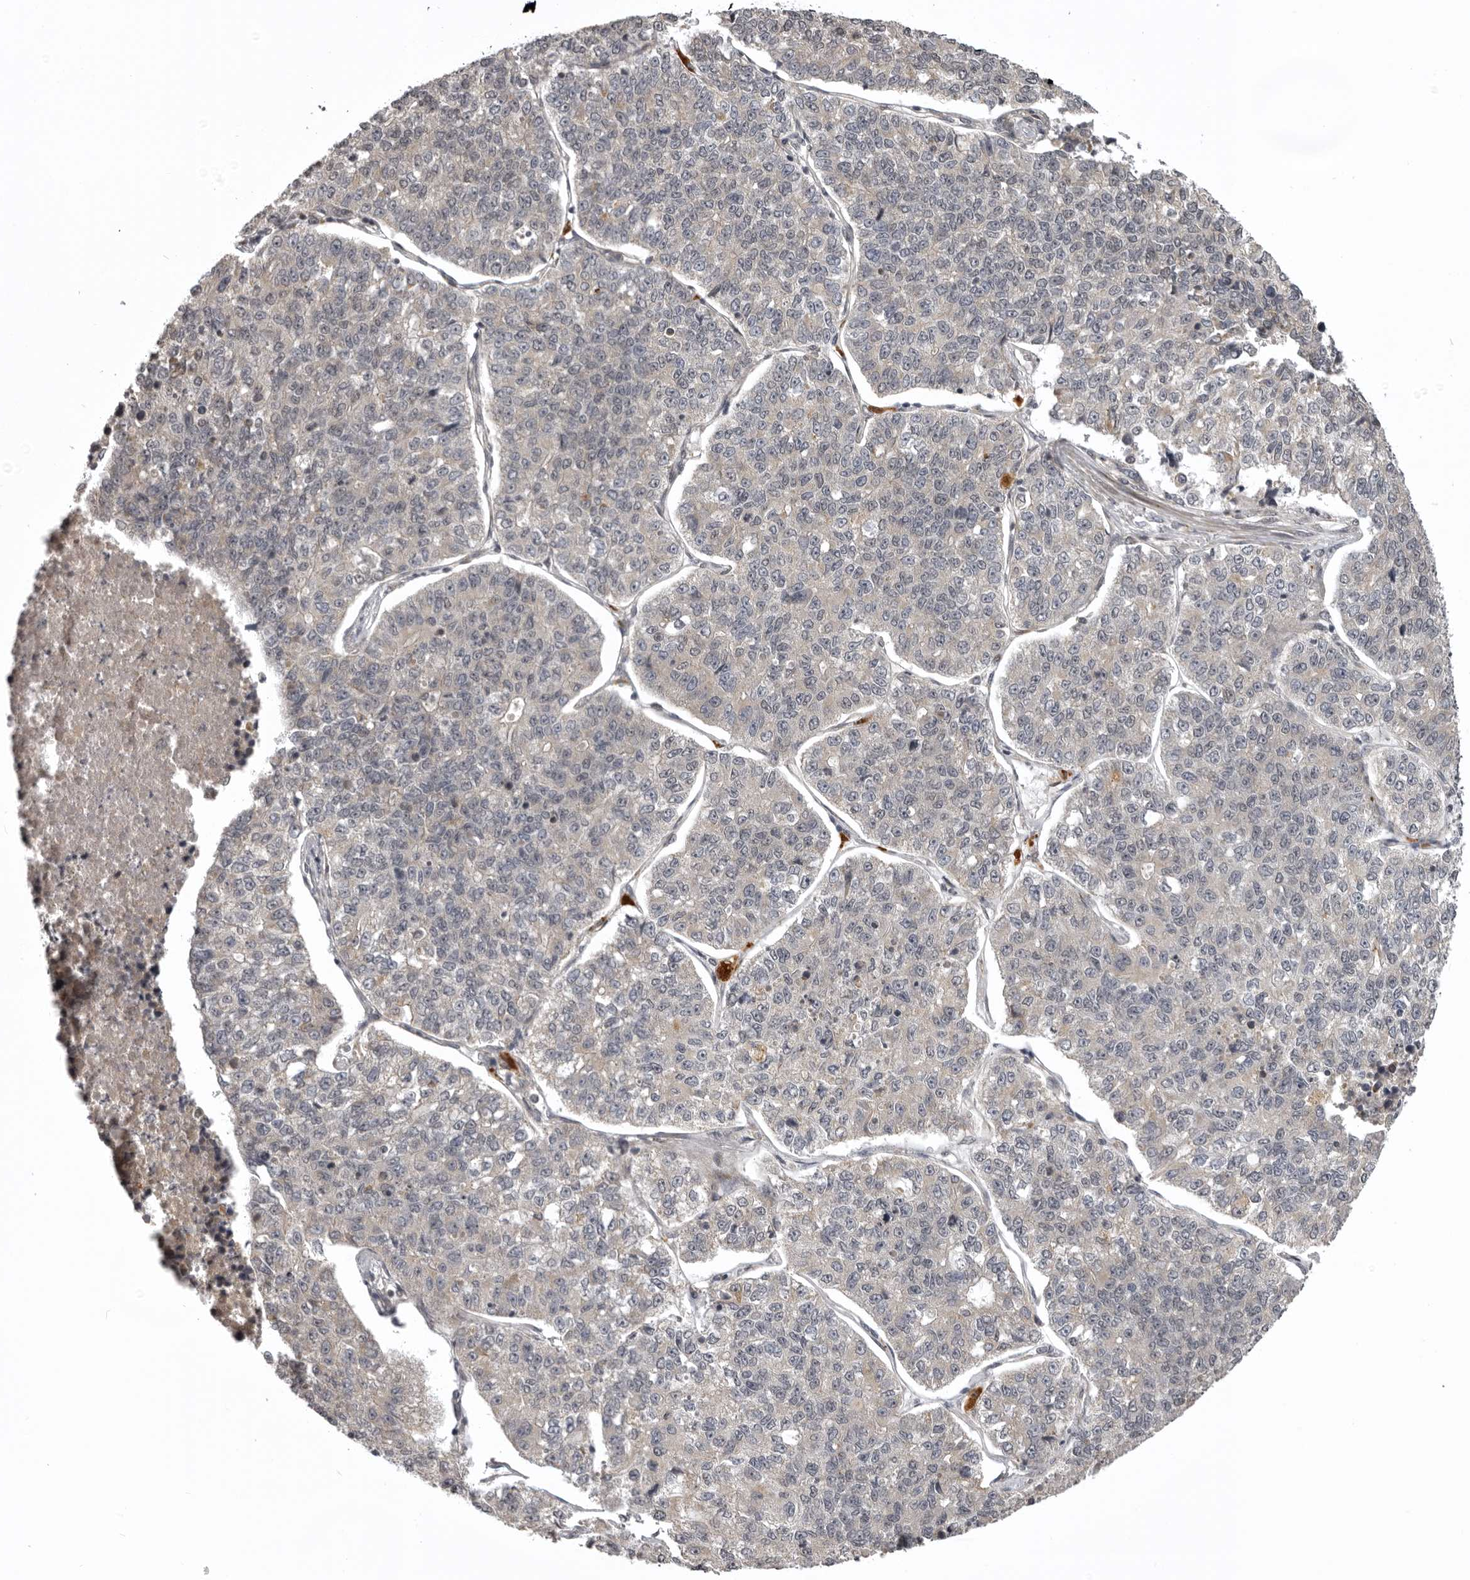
{"staining": {"intensity": "negative", "quantity": "none", "location": "none"}, "tissue": "lung cancer", "cell_type": "Tumor cells", "image_type": "cancer", "snomed": [{"axis": "morphology", "description": "Adenocarcinoma, NOS"}, {"axis": "topography", "description": "Lung"}], "caption": "Adenocarcinoma (lung) was stained to show a protein in brown. There is no significant expression in tumor cells.", "gene": "C1orf109", "patient": {"sex": "male", "age": 49}}